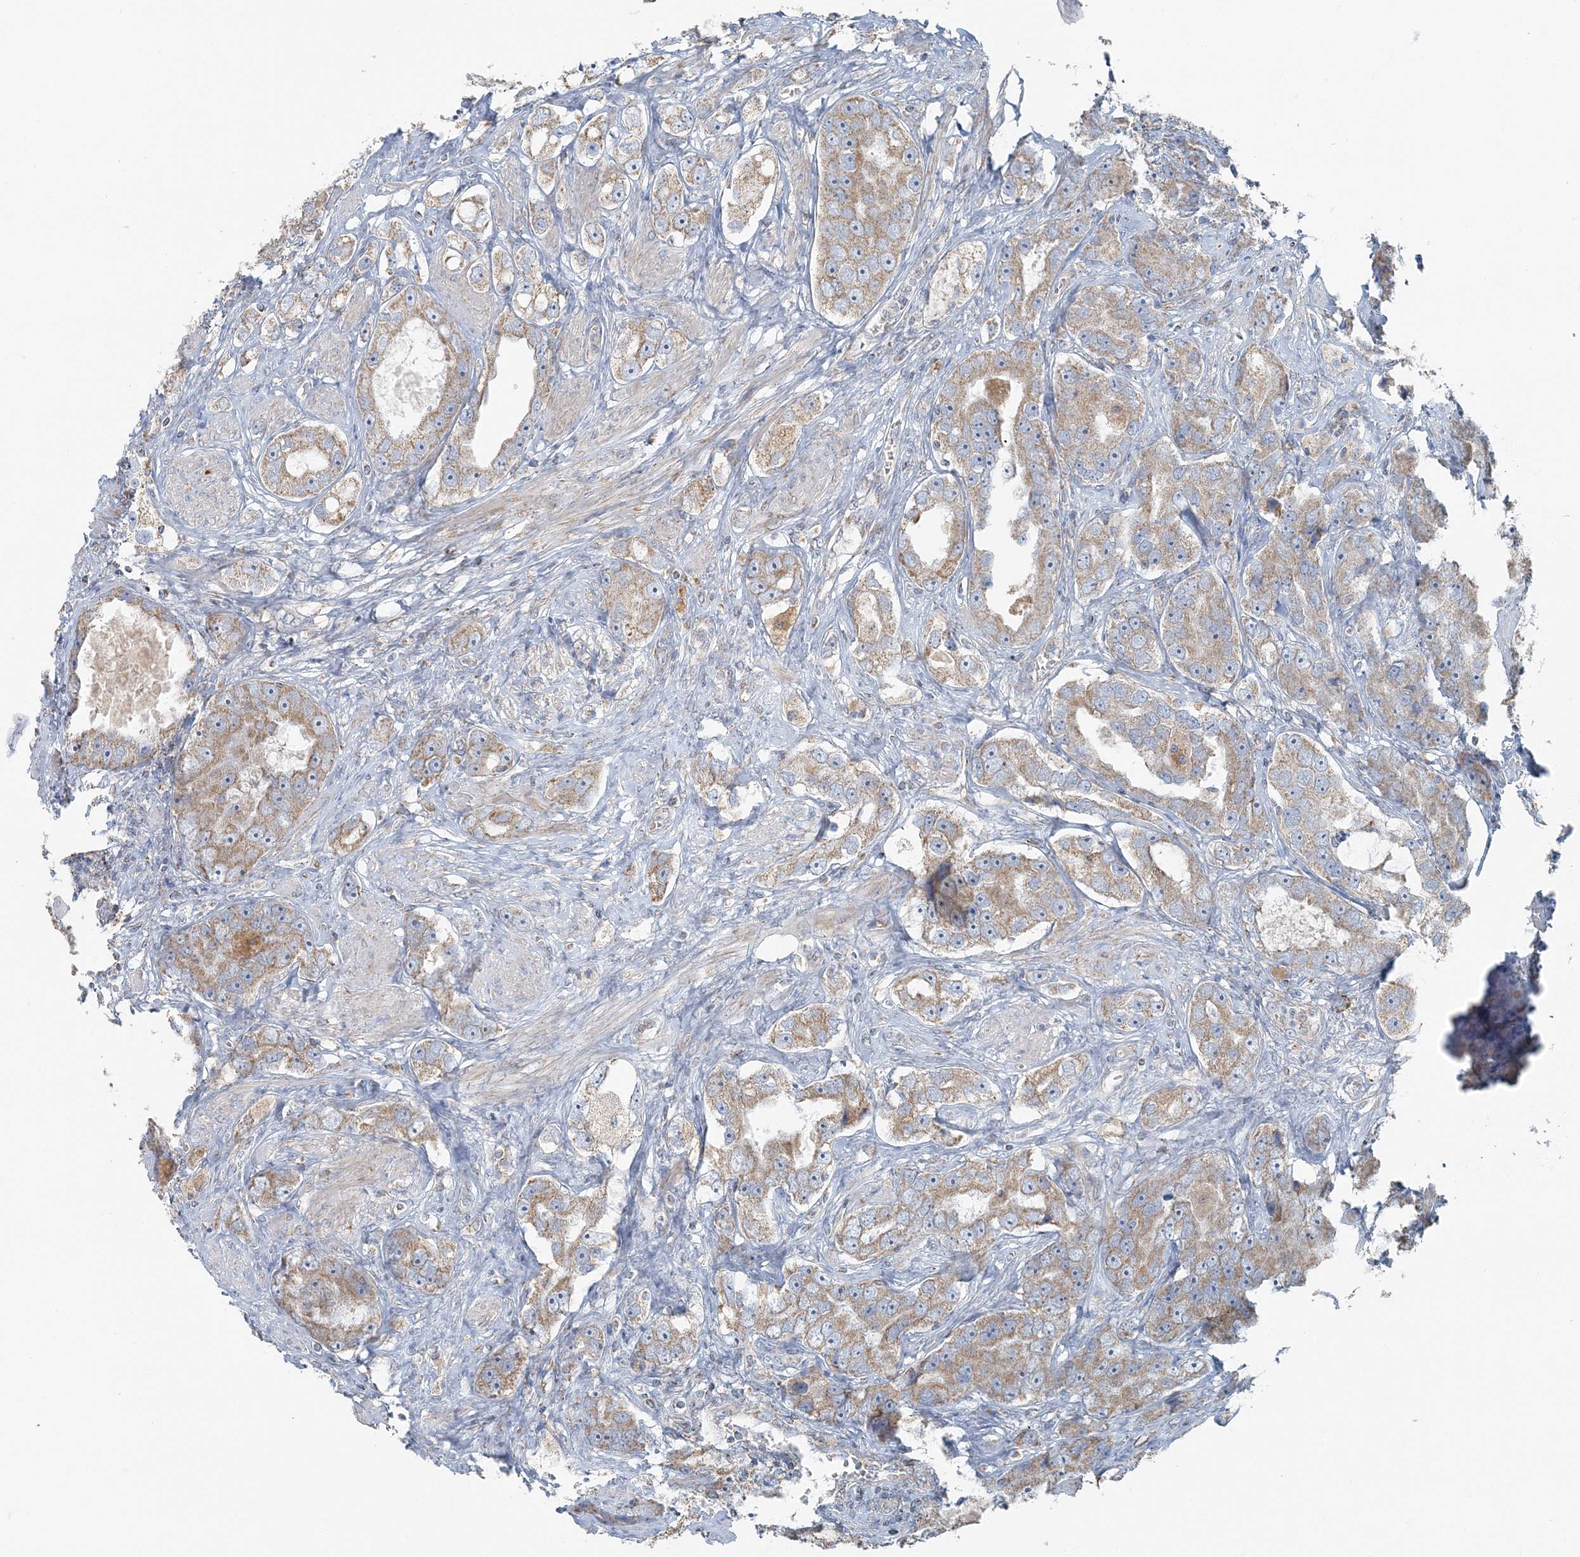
{"staining": {"intensity": "weak", "quantity": ">75%", "location": "cytoplasmic/membranous"}, "tissue": "prostate cancer", "cell_type": "Tumor cells", "image_type": "cancer", "snomed": [{"axis": "morphology", "description": "Adenocarcinoma, High grade"}, {"axis": "topography", "description": "Prostate"}], "caption": "Human prostate cancer (adenocarcinoma (high-grade)) stained with a brown dye demonstrates weak cytoplasmic/membranous positive expression in about >75% of tumor cells.", "gene": "SLC22A16", "patient": {"sex": "male", "age": 63}}